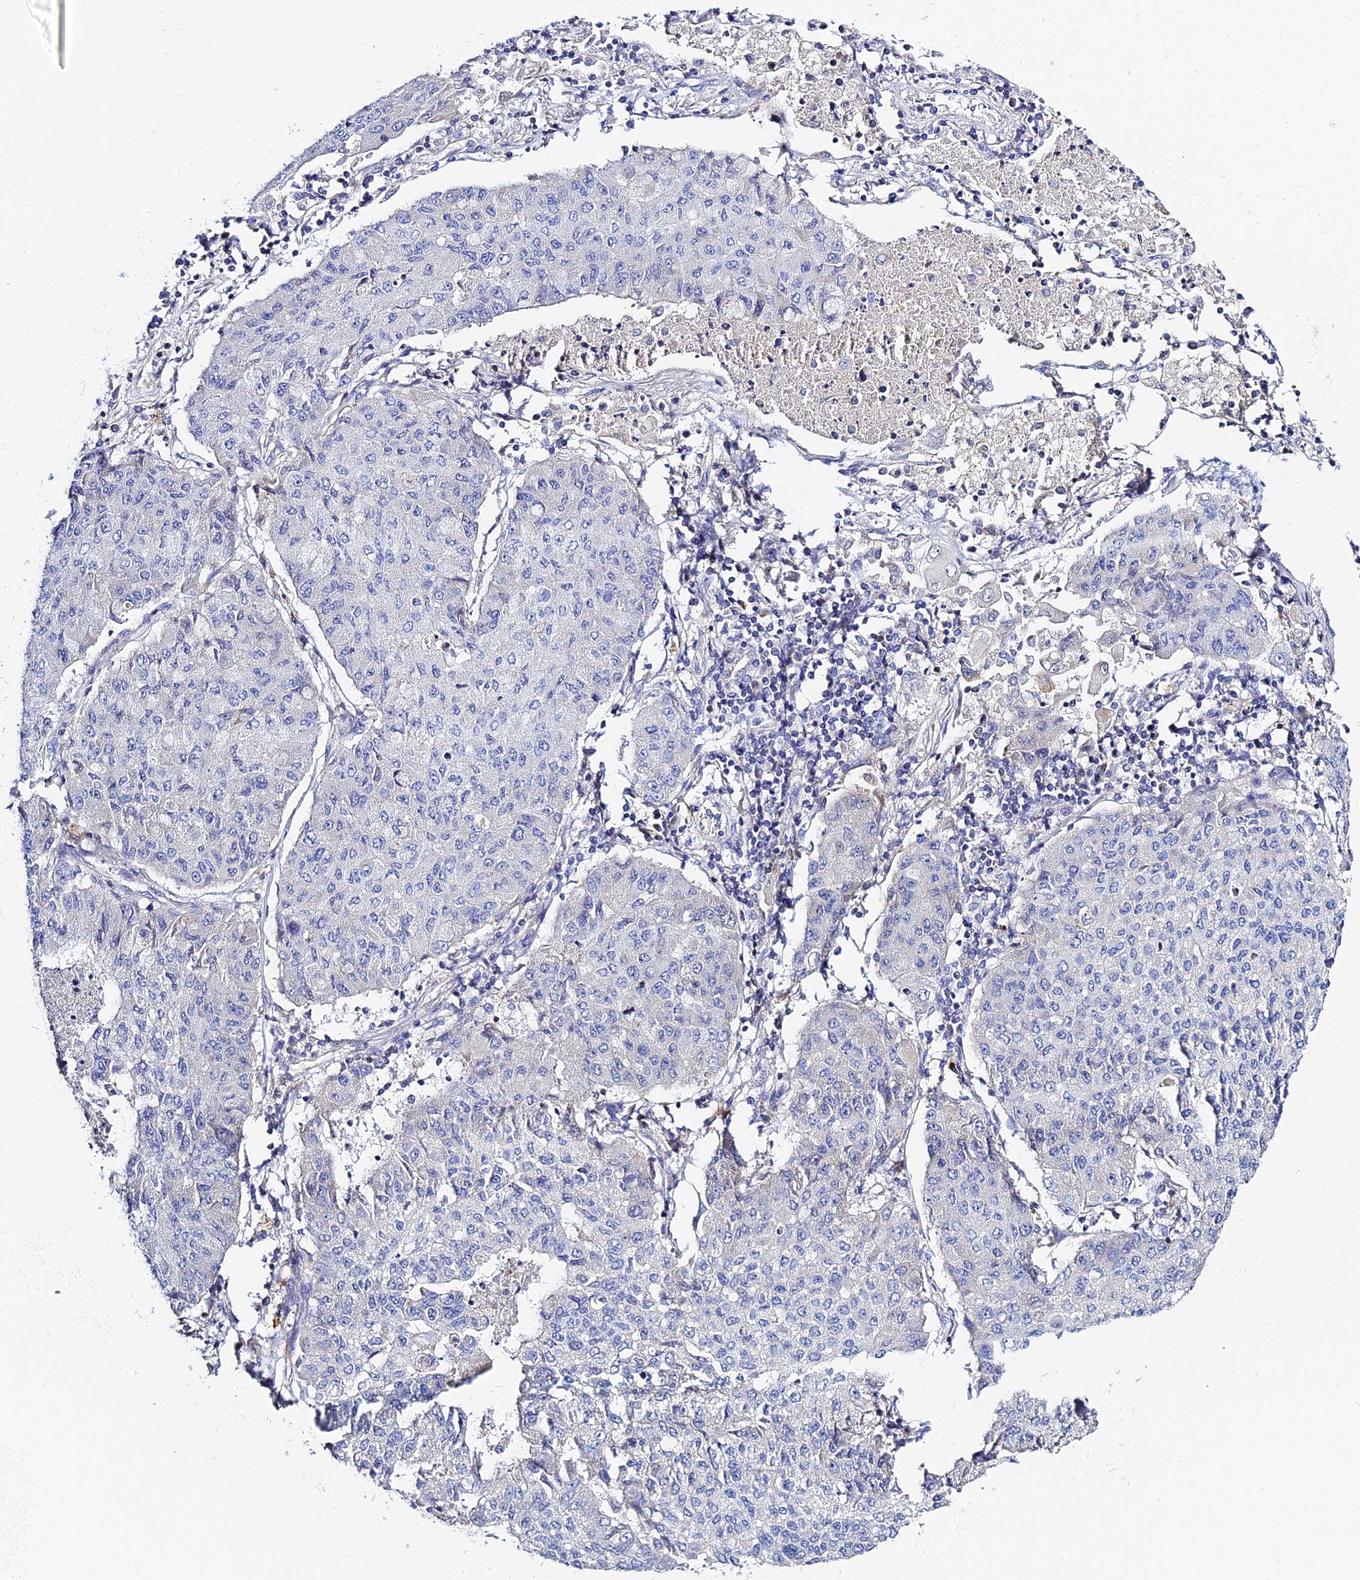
{"staining": {"intensity": "negative", "quantity": "none", "location": "none"}, "tissue": "lung cancer", "cell_type": "Tumor cells", "image_type": "cancer", "snomed": [{"axis": "morphology", "description": "Squamous cell carcinoma, NOS"}, {"axis": "topography", "description": "Lung"}], "caption": "High magnification brightfield microscopy of lung cancer stained with DAB (3,3'-diaminobenzidine) (brown) and counterstained with hematoxylin (blue): tumor cells show no significant positivity. (DAB (3,3'-diaminobenzidine) immunohistochemistry, high magnification).", "gene": "APOBEC3H", "patient": {"sex": "male", "age": 74}}